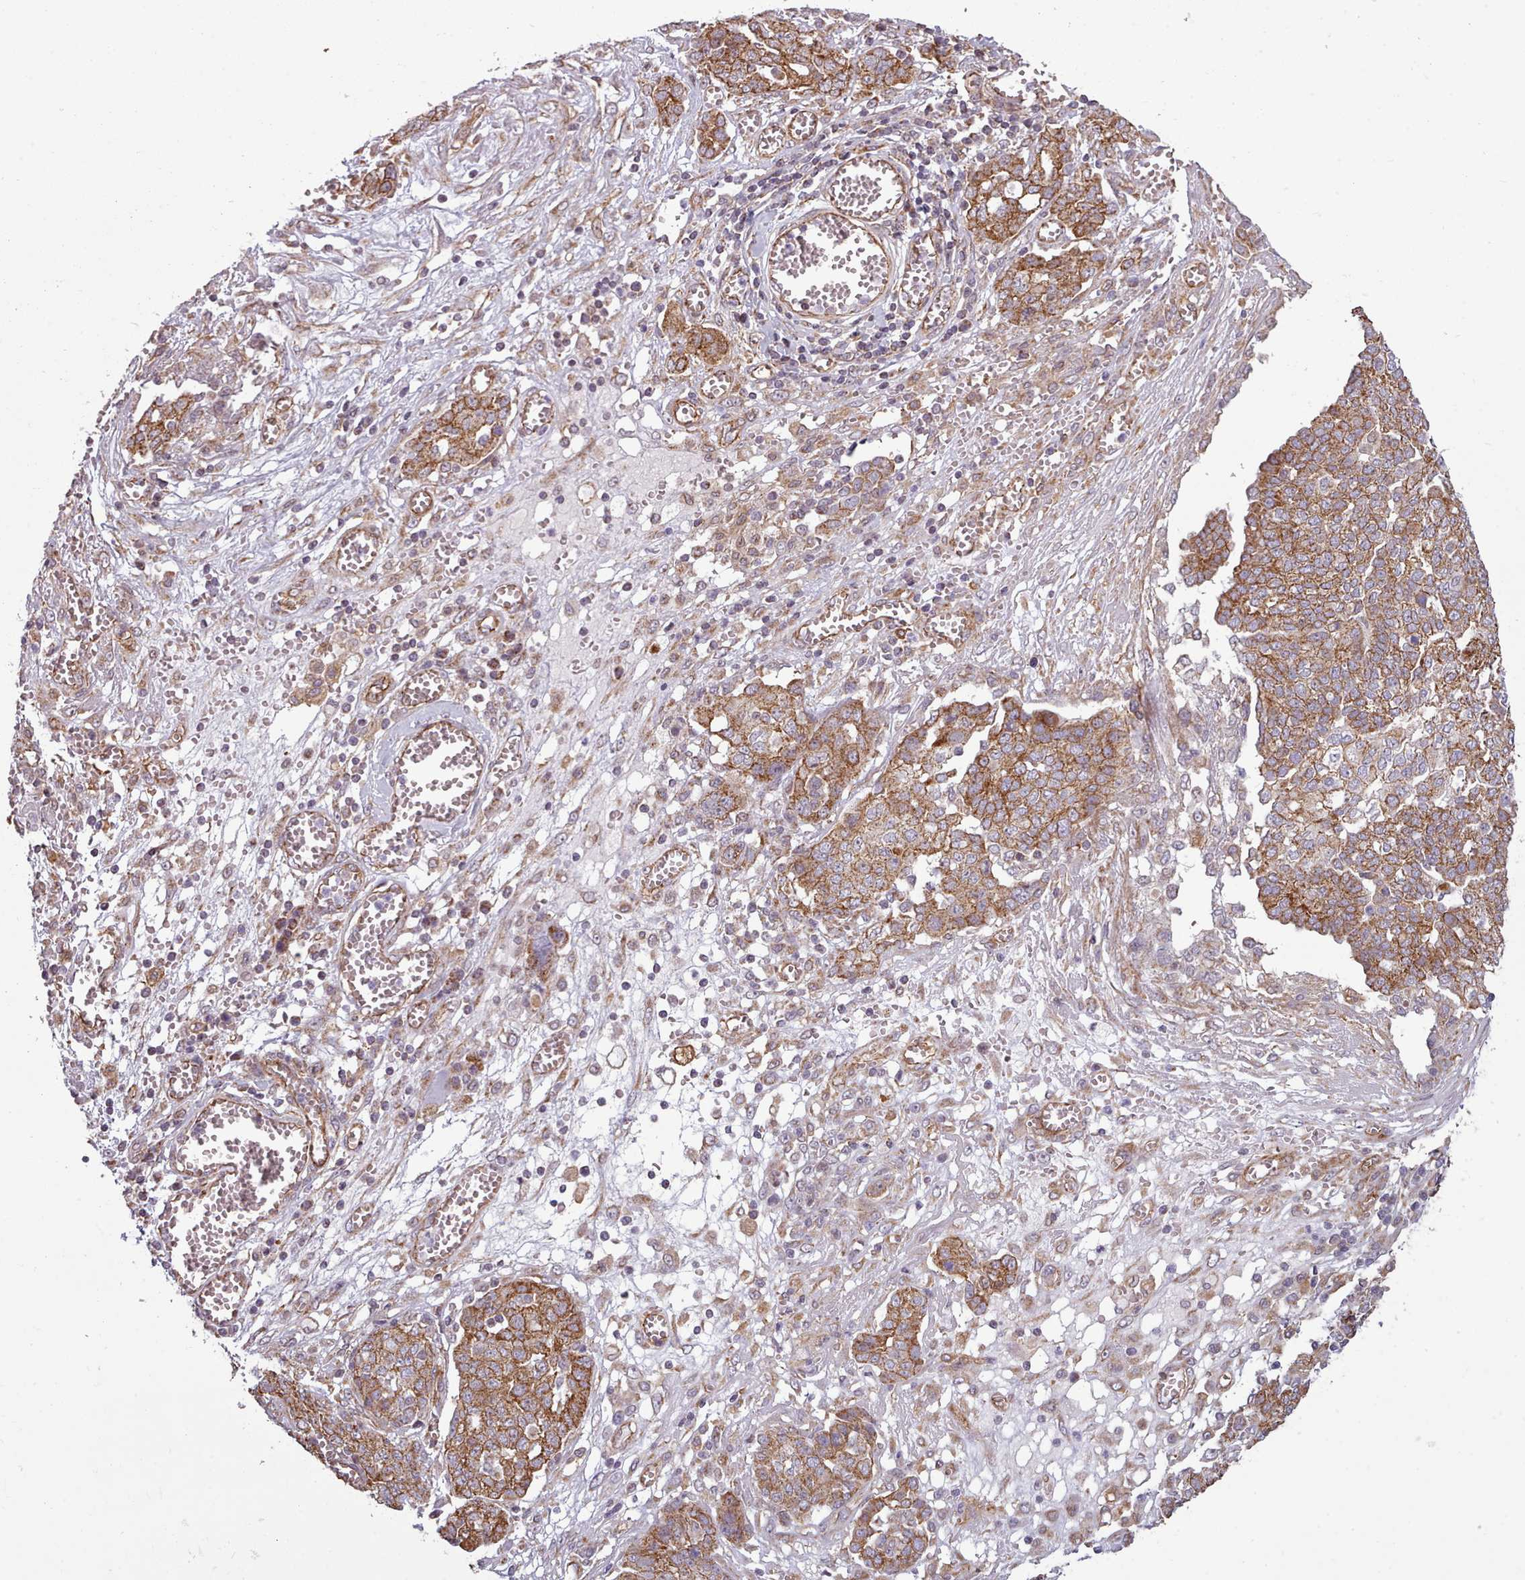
{"staining": {"intensity": "moderate", "quantity": ">75%", "location": "cytoplasmic/membranous"}, "tissue": "ovarian cancer", "cell_type": "Tumor cells", "image_type": "cancer", "snomed": [{"axis": "morphology", "description": "Cystadenocarcinoma, serous, NOS"}, {"axis": "topography", "description": "Soft tissue"}, {"axis": "topography", "description": "Ovary"}], "caption": "Protein positivity by IHC shows moderate cytoplasmic/membranous positivity in approximately >75% of tumor cells in ovarian serous cystadenocarcinoma.", "gene": "MRPL46", "patient": {"sex": "female", "age": 57}}